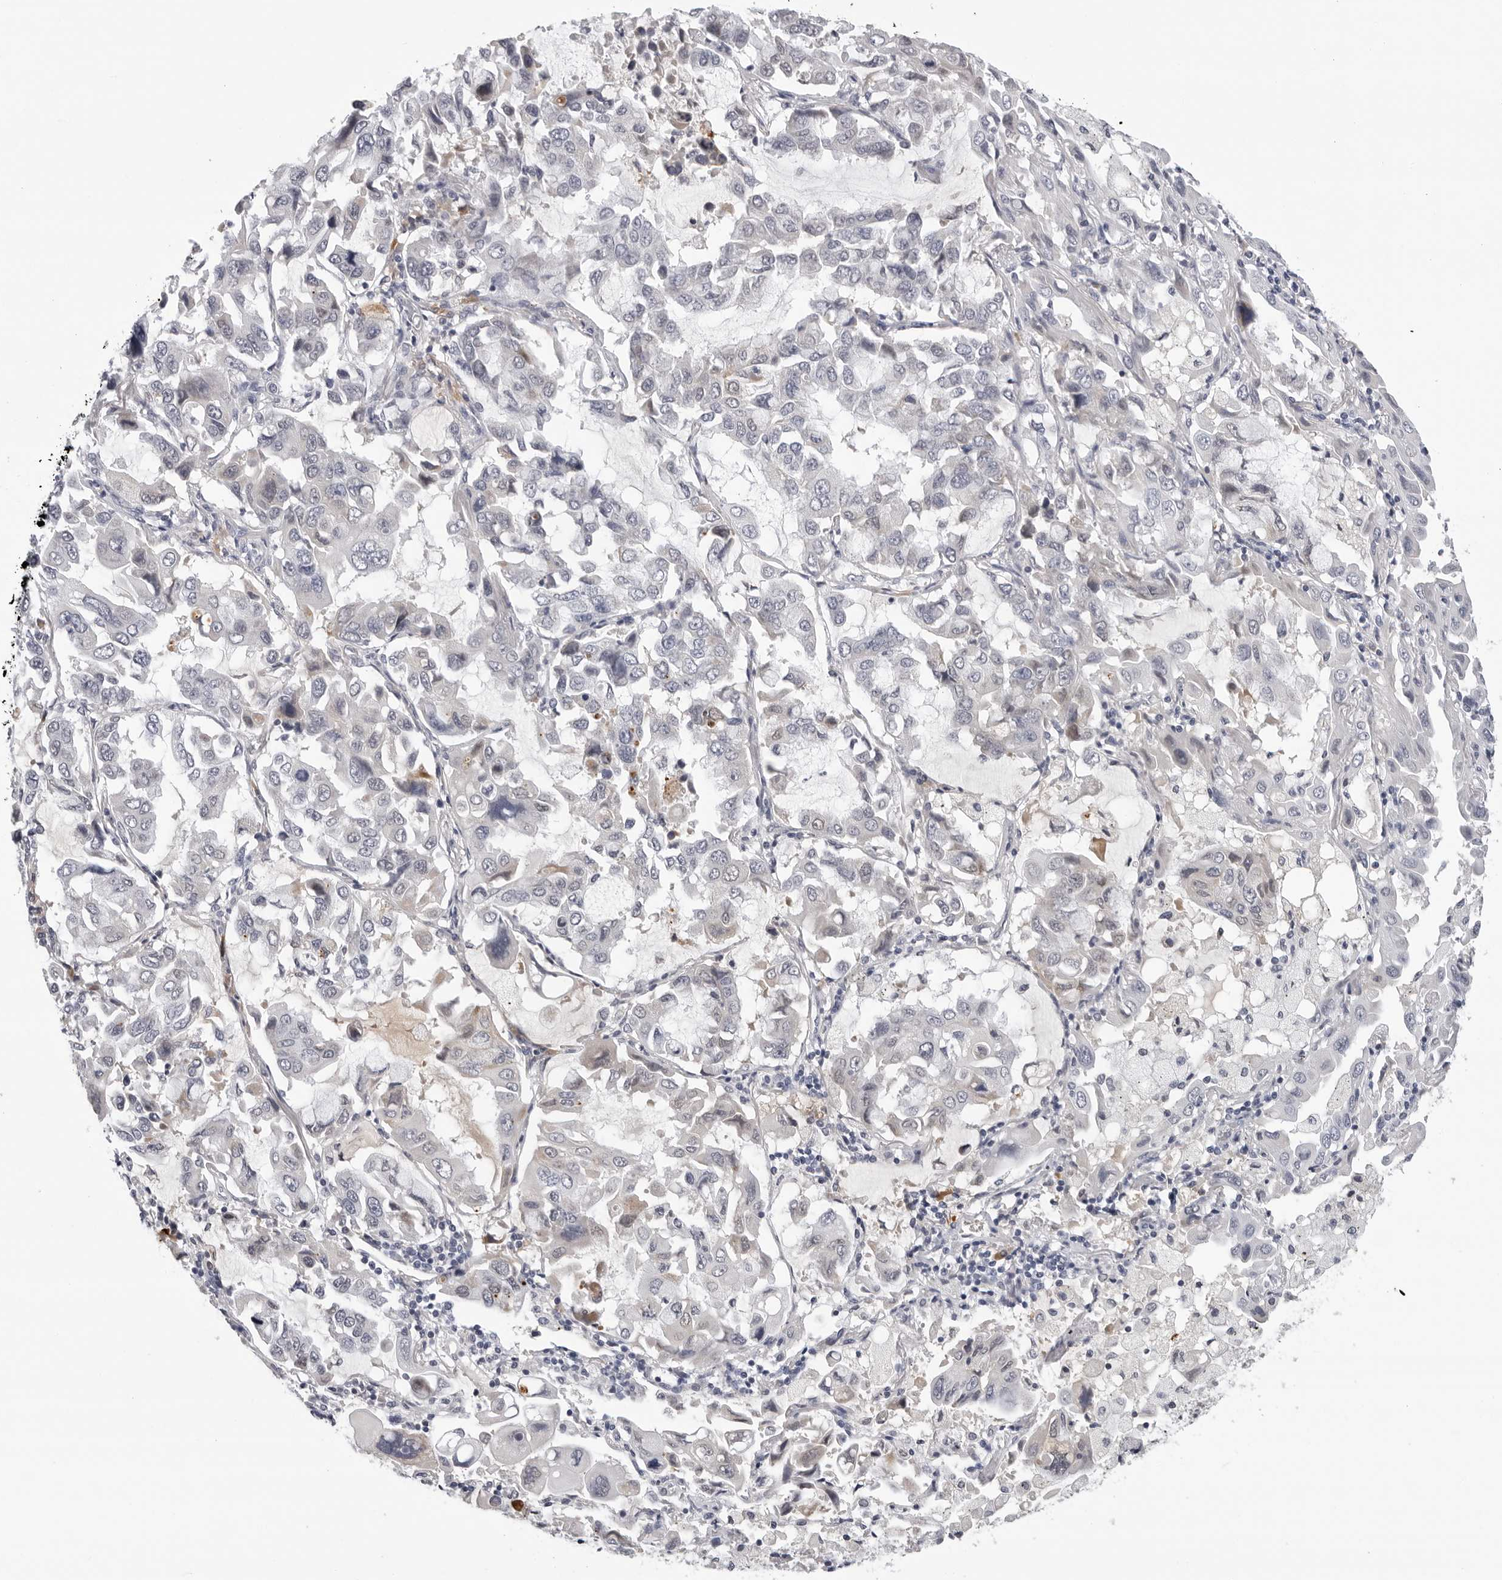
{"staining": {"intensity": "negative", "quantity": "none", "location": "none"}, "tissue": "lung cancer", "cell_type": "Tumor cells", "image_type": "cancer", "snomed": [{"axis": "morphology", "description": "Adenocarcinoma, NOS"}, {"axis": "topography", "description": "Lung"}], "caption": "The immunohistochemistry (IHC) photomicrograph has no significant expression in tumor cells of adenocarcinoma (lung) tissue. (DAB IHC, high magnification).", "gene": "ZNF502", "patient": {"sex": "male", "age": 64}}